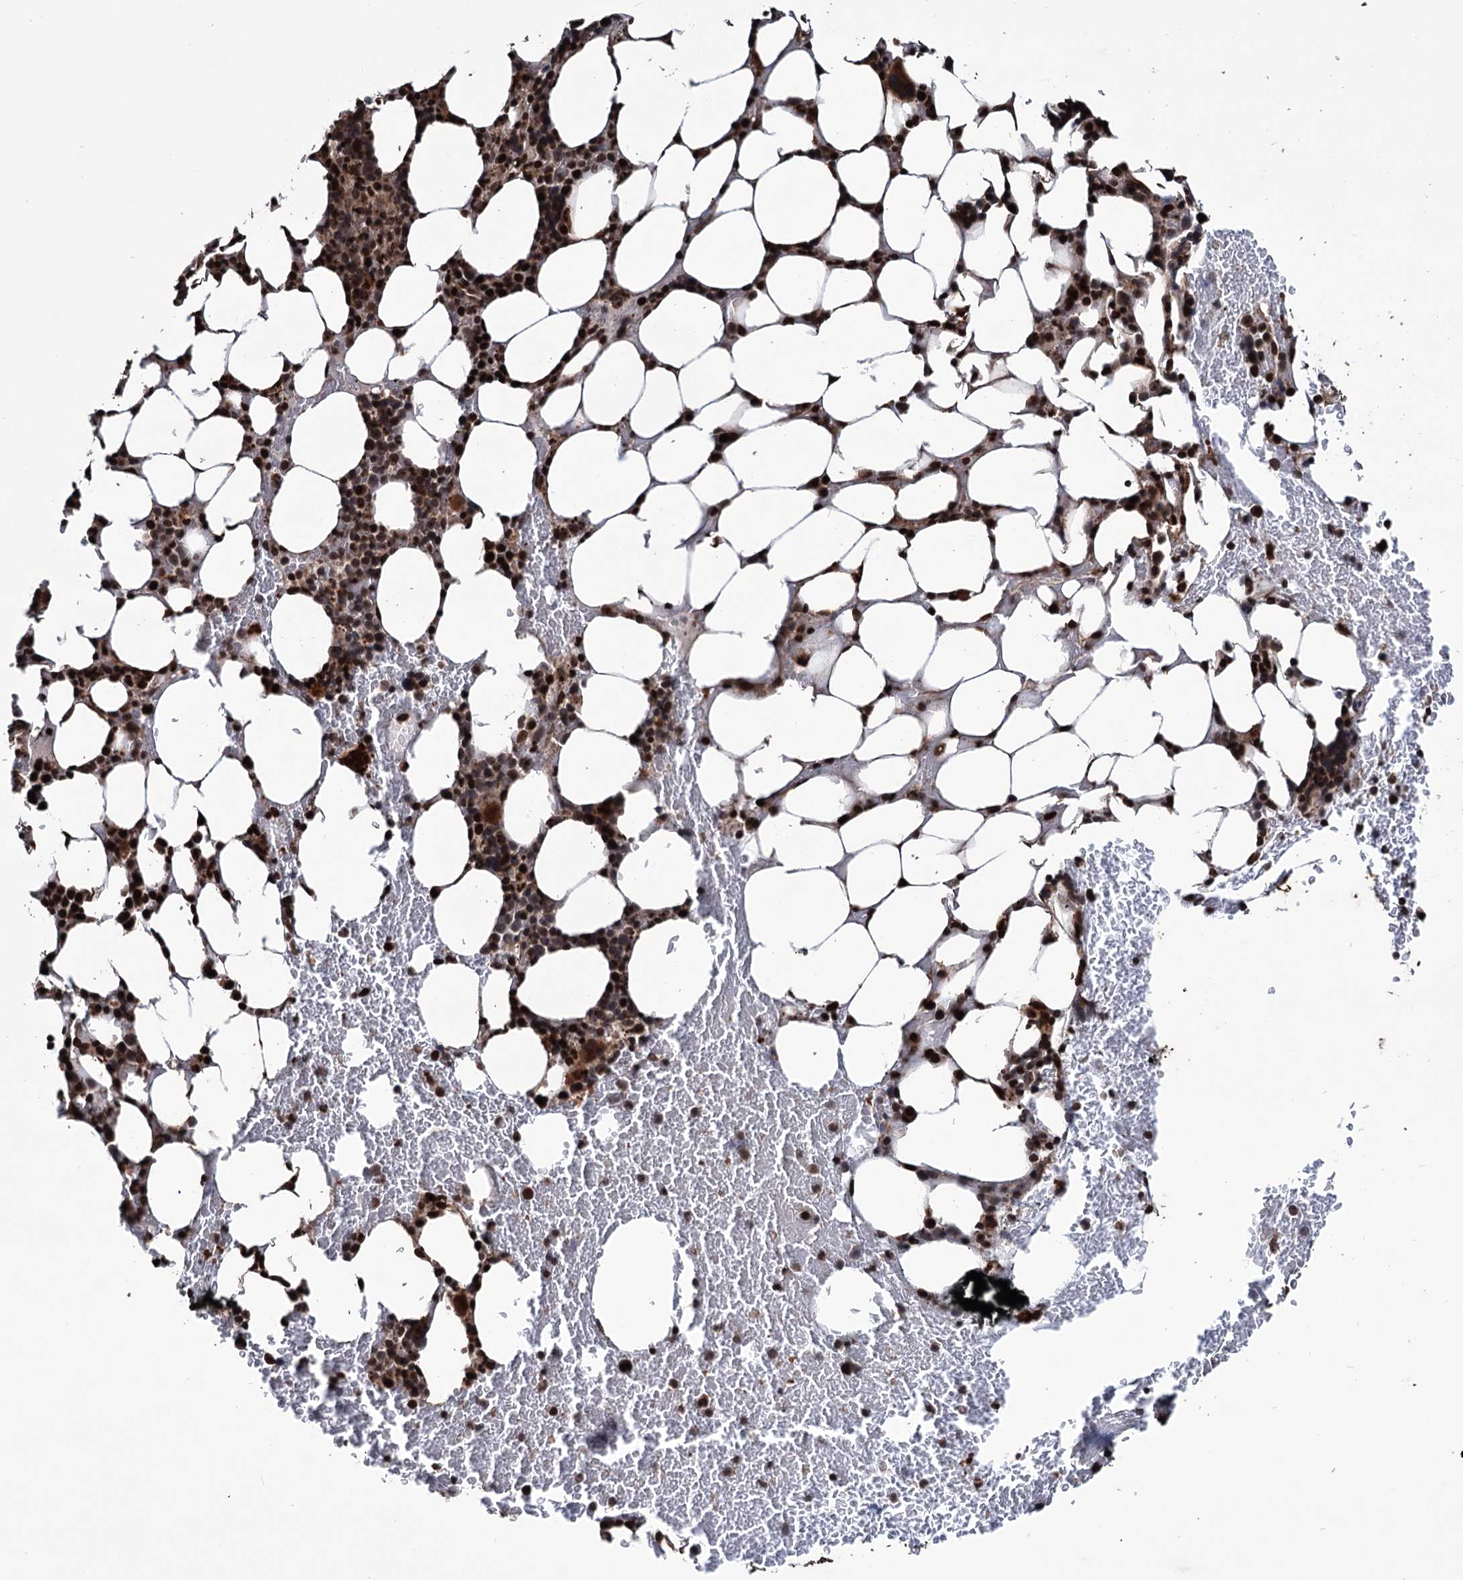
{"staining": {"intensity": "strong", "quantity": ">75%", "location": "cytoplasmic/membranous,nuclear"}, "tissue": "bone marrow", "cell_type": "Hematopoietic cells", "image_type": "normal", "snomed": [{"axis": "morphology", "description": "Normal tissue, NOS"}, {"axis": "topography", "description": "Bone marrow"}], "caption": "This histopathology image displays immunohistochemistry (IHC) staining of benign human bone marrow, with high strong cytoplasmic/membranous,nuclear positivity in about >75% of hematopoietic cells.", "gene": "EYA4", "patient": {"sex": "male", "age": 78}}